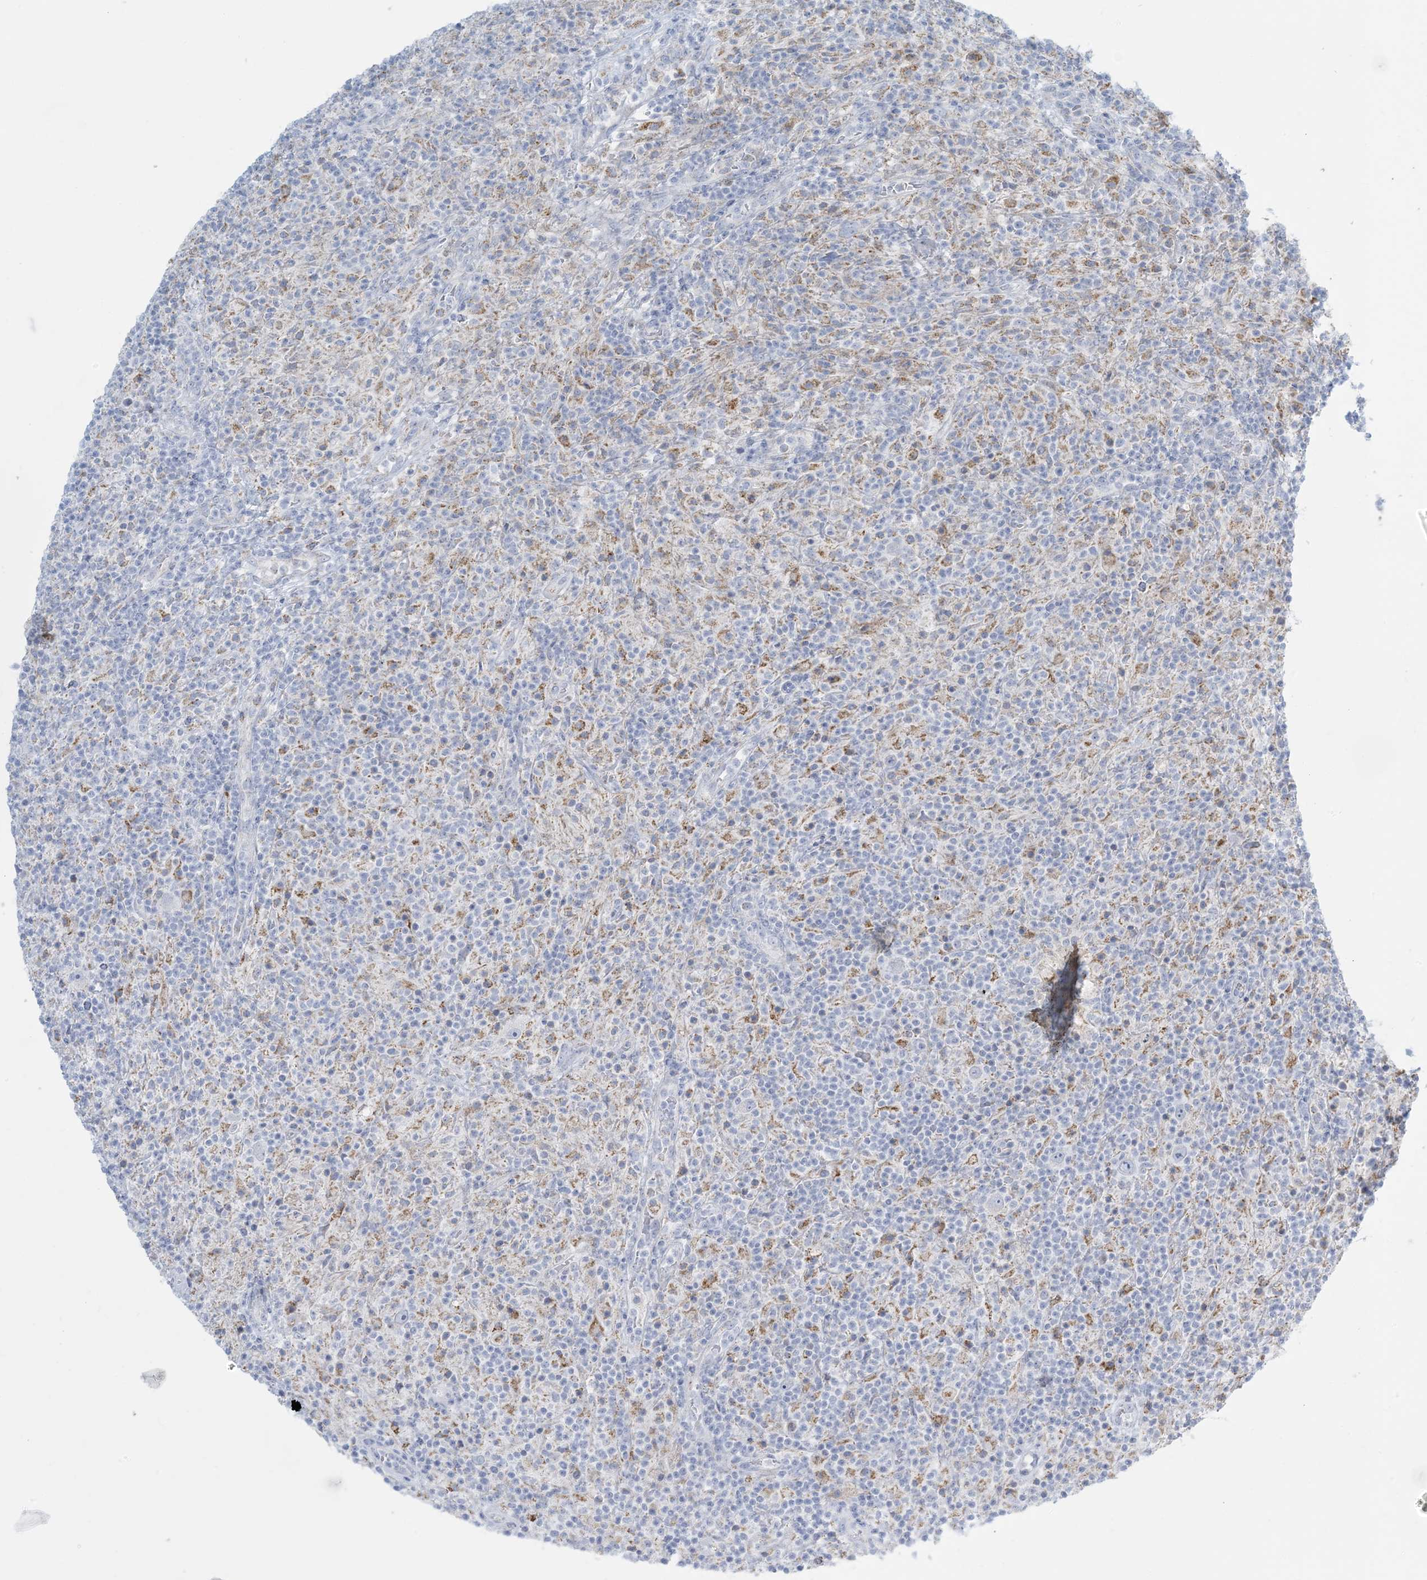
{"staining": {"intensity": "negative", "quantity": "none", "location": "none"}, "tissue": "lymphoma", "cell_type": "Tumor cells", "image_type": "cancer", "snomed": [{"axis": "morphology", "description": "Hodgkin's disease, NOS"}, {"axis": "topography", "description": "Lymph node"}], "caption": "IHC micrograph of Hodgkin's disease stained for a protein (brown), which demonstrates no expression in tumor cells. (Immunohistochemistry (ihc), brightfield microscopy, high magnification).", "gene": "ZDHHC4", "patient": {"sex": "male", "age": 70}}